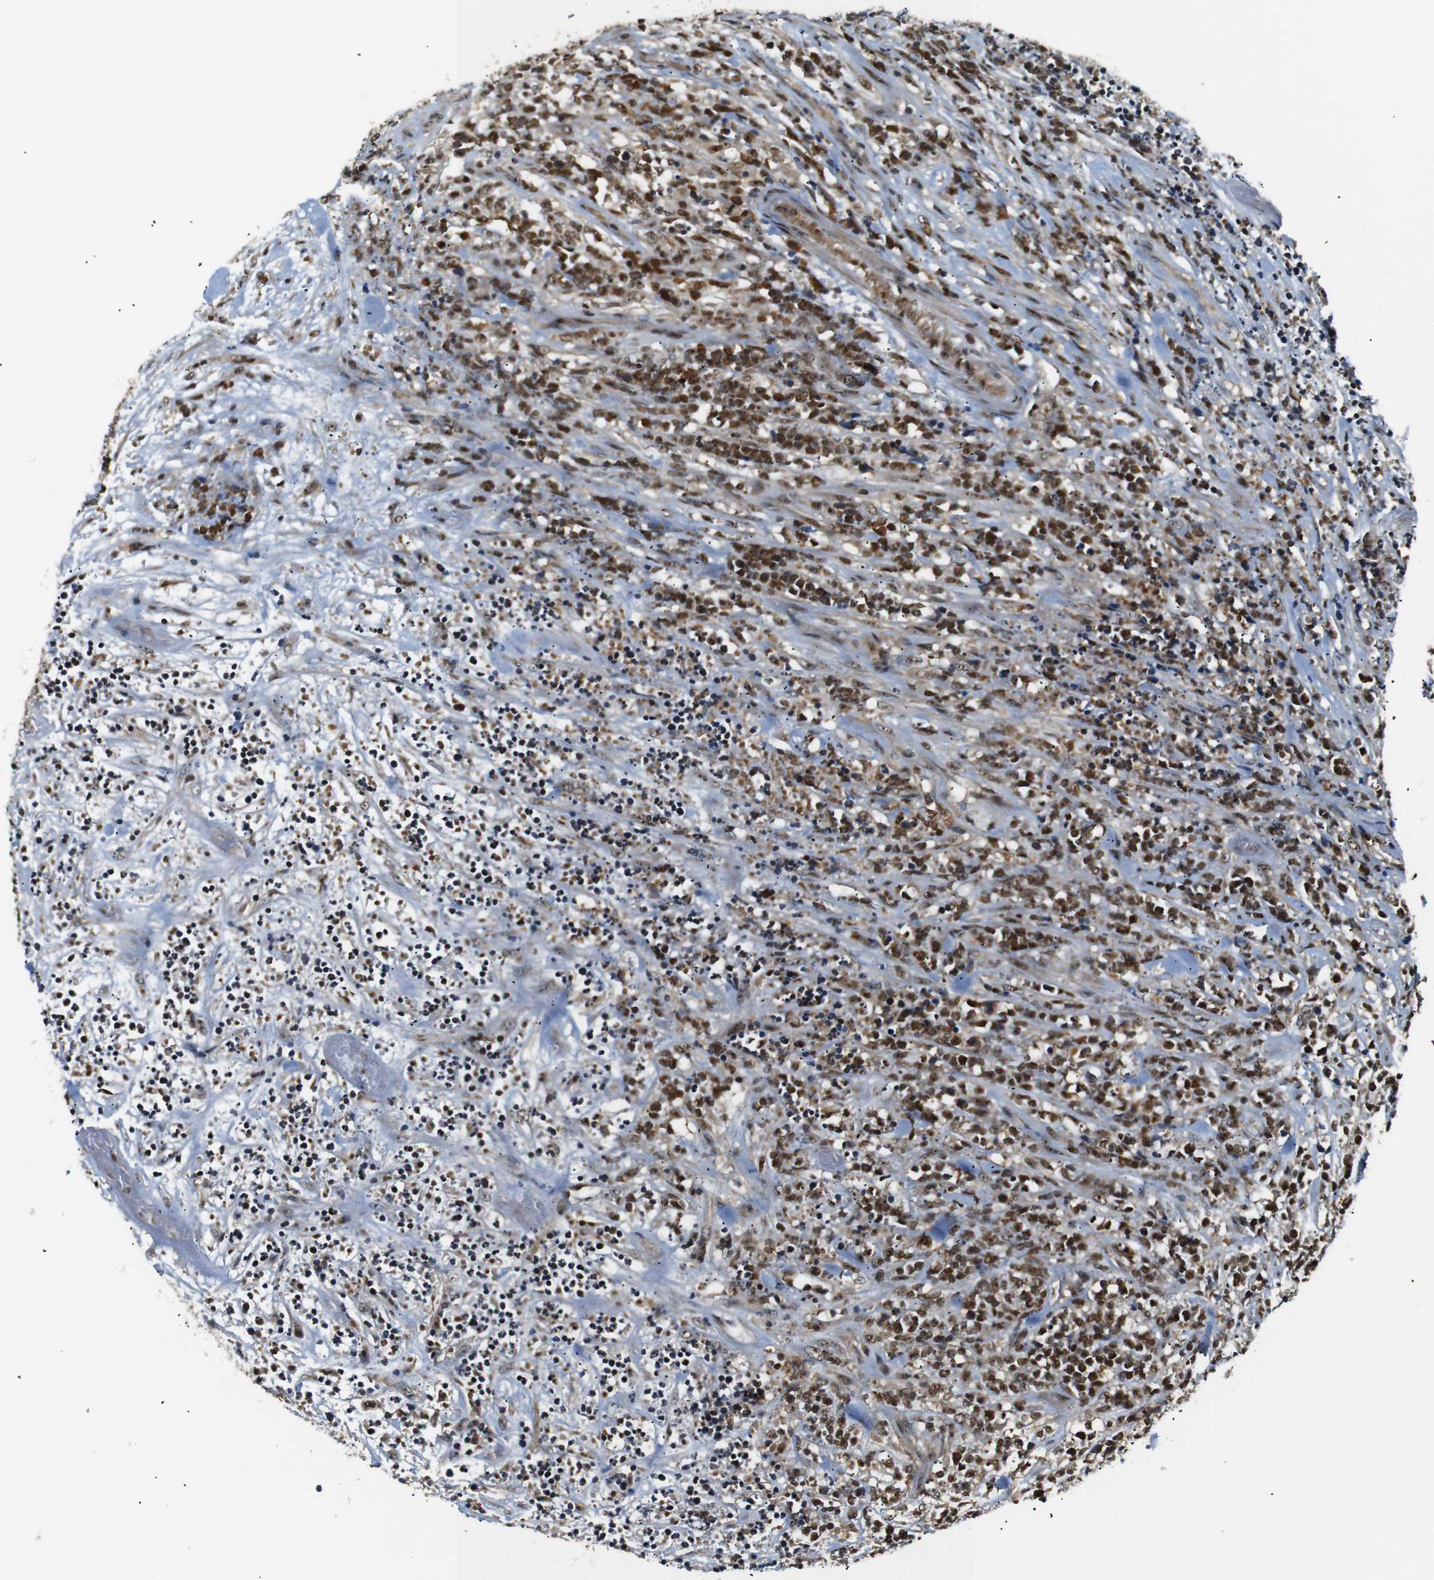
{"staining": {"intensity": "strong", "quantity": ">75%", "location": "nuclear"}, "tissue": "lymphoma", "cell_type": "Tumor cells", "image_type": "cancer", "snomed": [{"axis": "morphology", "description": "Malignant lymphoma, non-Hodgkin's type, High grade"}, {"axis": "topography", "description": "Soft tissue"}], "caption": "About >75% of tumor cells in high-grade malignant lymphoma, non-Hodgkin's type reveal strong nuclear protein staining as visualized by brown immunohistochemical staining.", "gene": "PARN", "patient": {"sex": "male", "age": 18}}